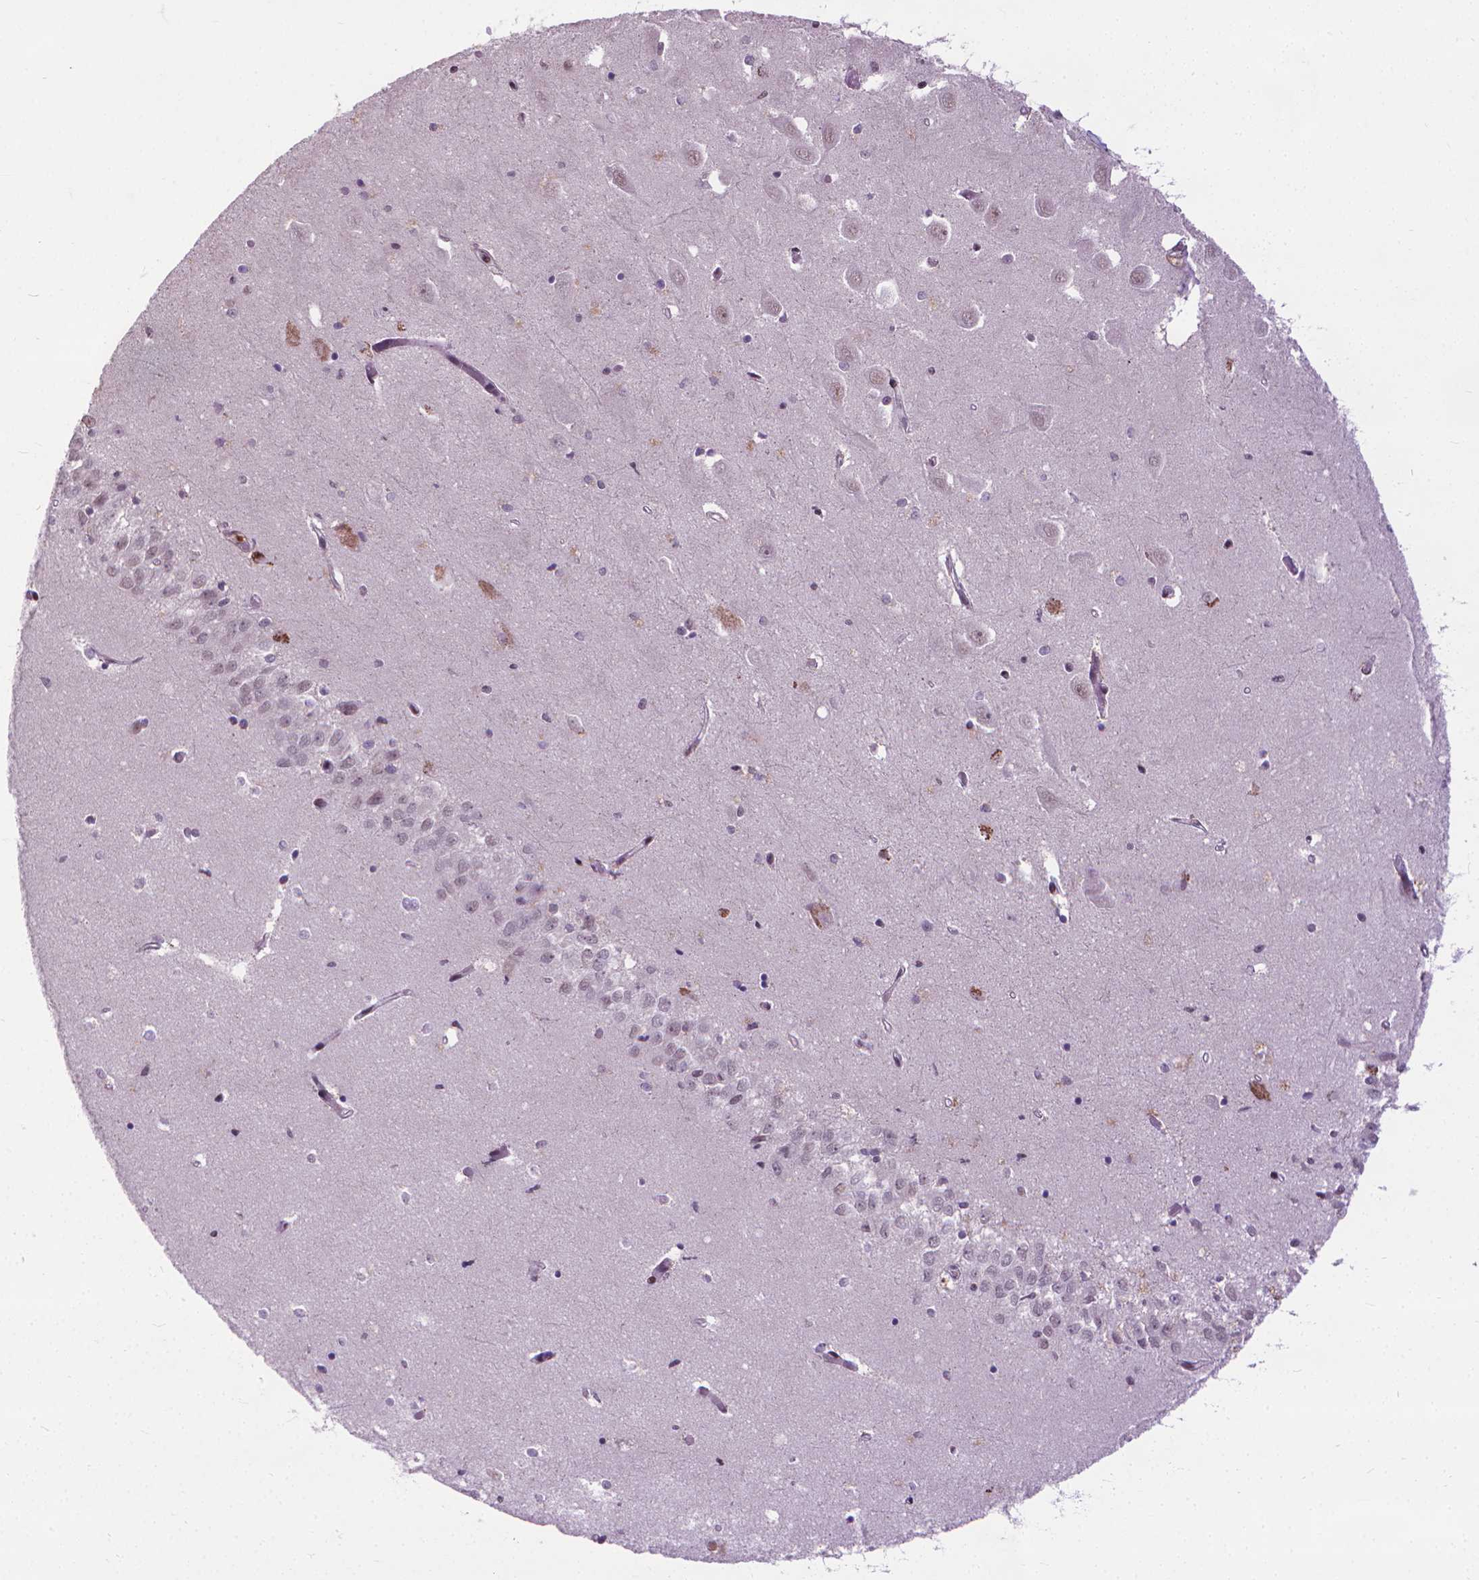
{"staining": {"intensity": "moderate", "quantity": "<25%", "location": "nuclear"}, "tissue": "hippocampus", "cell_type": "Glial cells", "image_type": "normal", "snomed": [{"axis": "morphology", "description": "Normal tissue, NOS"}, {"axis": "topography", "description": "Hippocampus"}], "caption": "Hippocampus stained for a protein (brown) exhibits moderate nuclear positive positivity in approximately <25% of glial cells.", "gene": "AKAP8", "patient": {"sex": "female", "age": 64}}